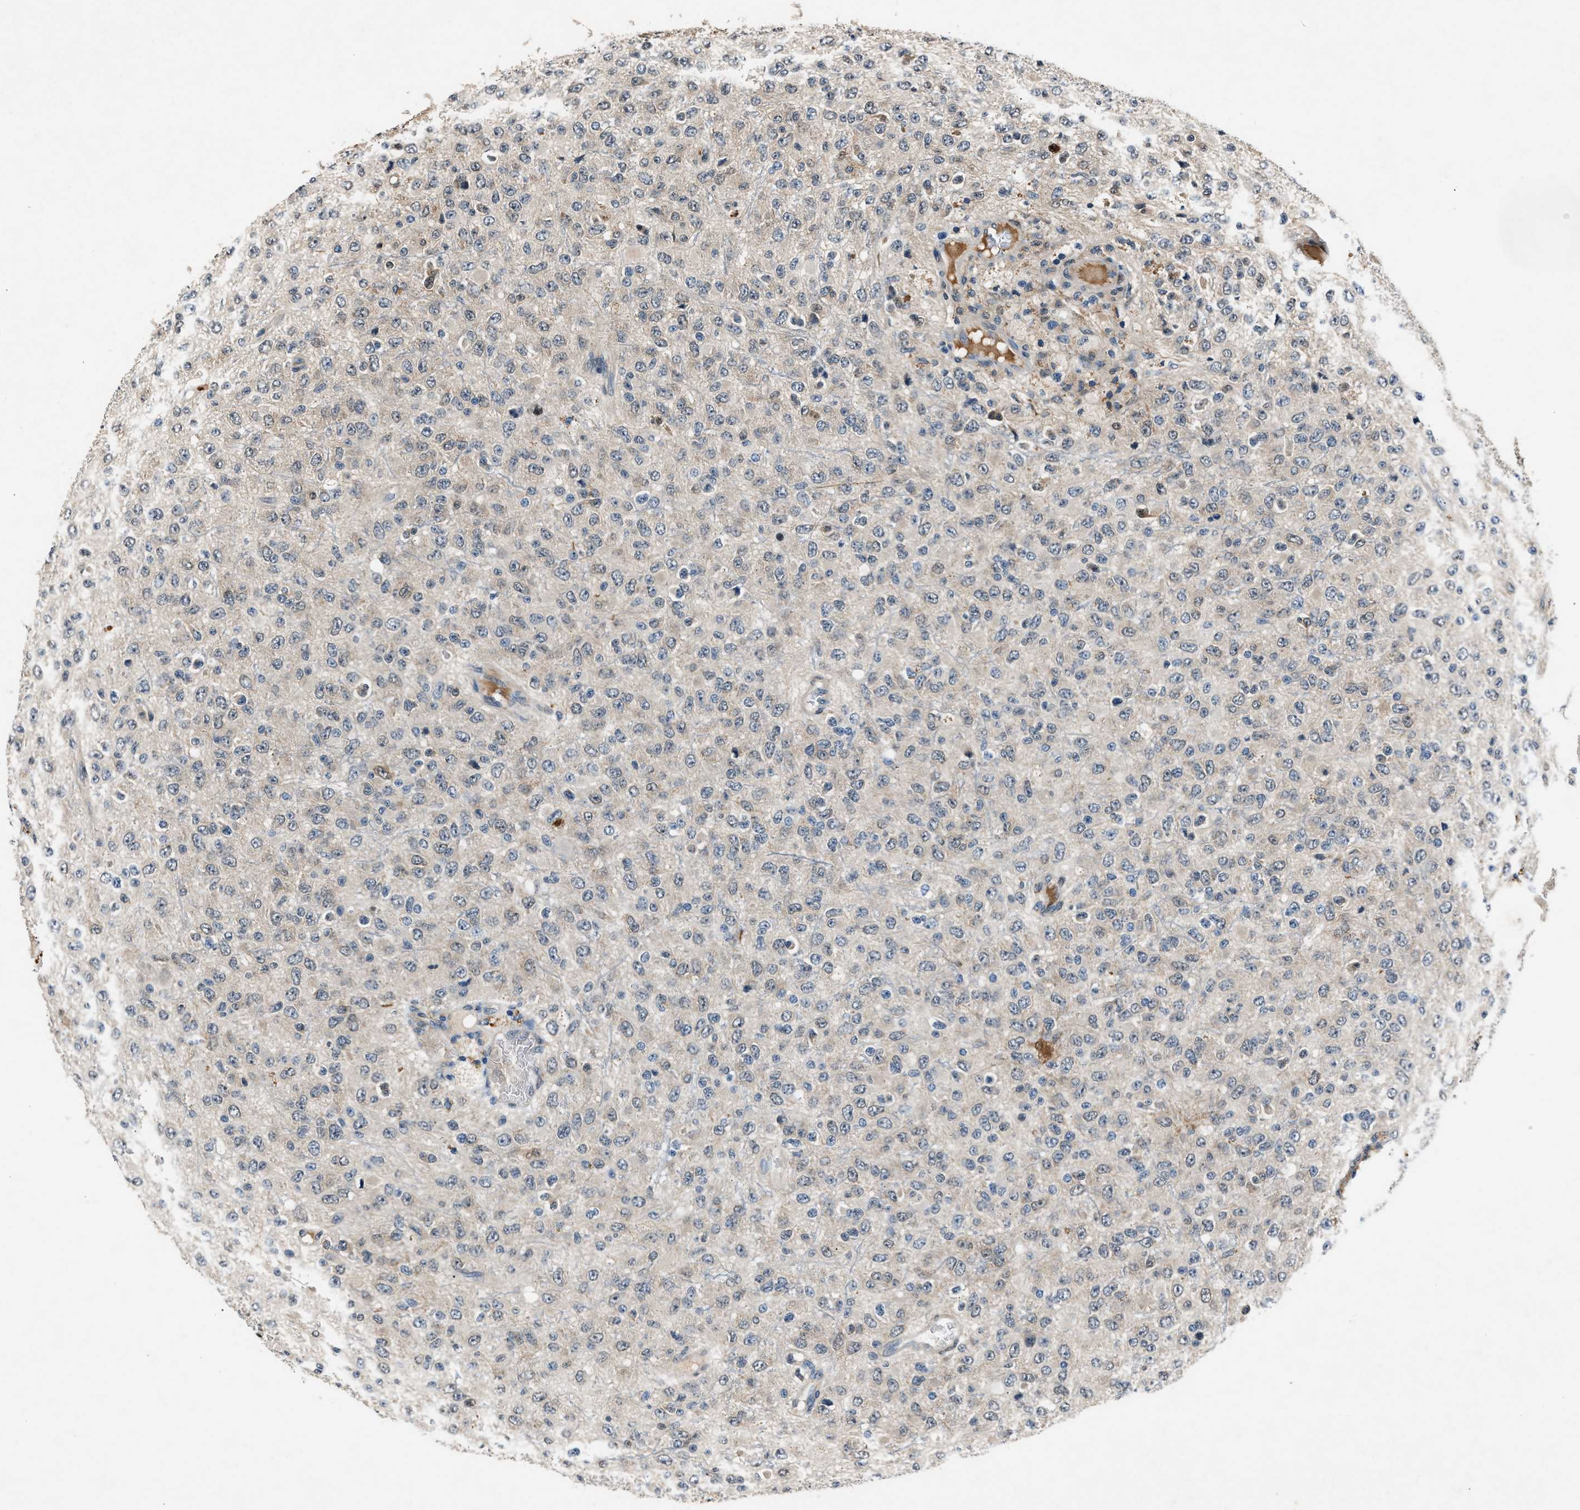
{"staining": {"intensity": "negative", "quantity": "none", "location": "none"}, "tissue": "glioma", "cell_type": "Tumor cells", "image_type": "cancer", "snomed": [{"axis": "morphology", "description": "Glioma, malignant, High grade"}, {"axis": "topography", "description": "pancreas cauda"}], "caption": "This histopathology image is of high-grade glioma (malignant) stained with immunohistochemistry to label a protein in brown with the nuclei are counter-stained blue. There is no positivity in tumor cells.", "gene": "TP53I3", "patient": {"sex": "male", "age": 60}}